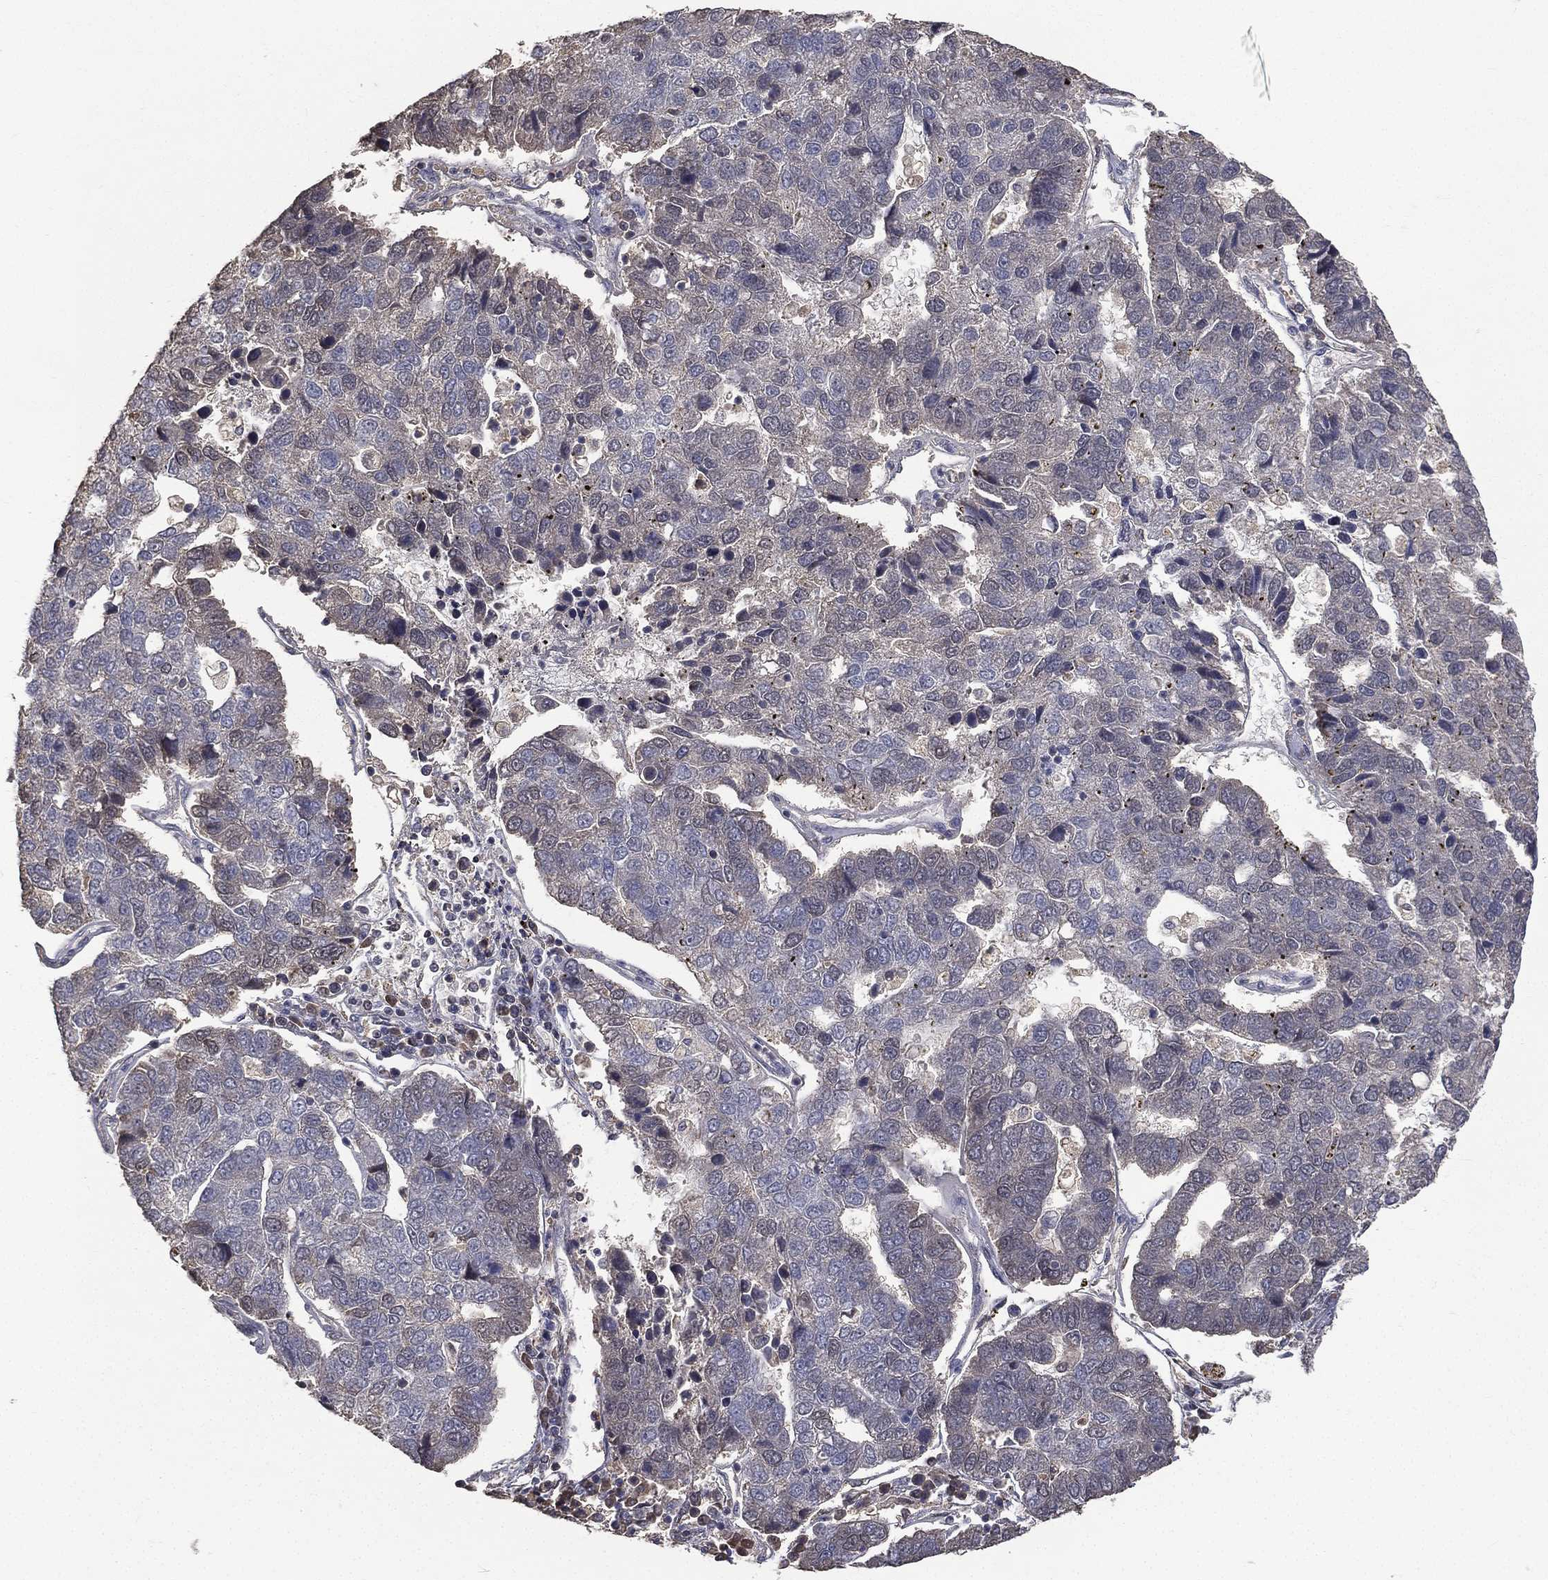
{"staining": {"intensity": "negative", "quantity": "none", "location": "none"}, "tissue": "pancreatic cancer", "cell_type": "Tumor cells", "image_type": "cancer", "snomed": [{"axis": "morphology", "description": "Adenocarcinoma, NOS"}, {"axis": "topography", "description": "Pancreas"}], "caption": "Micrograph shows no protein staining in tumor cells of pancreatic cancer tissue.", "gene": "SNAP25", "patient": {"sex": "female", "age": 61}}